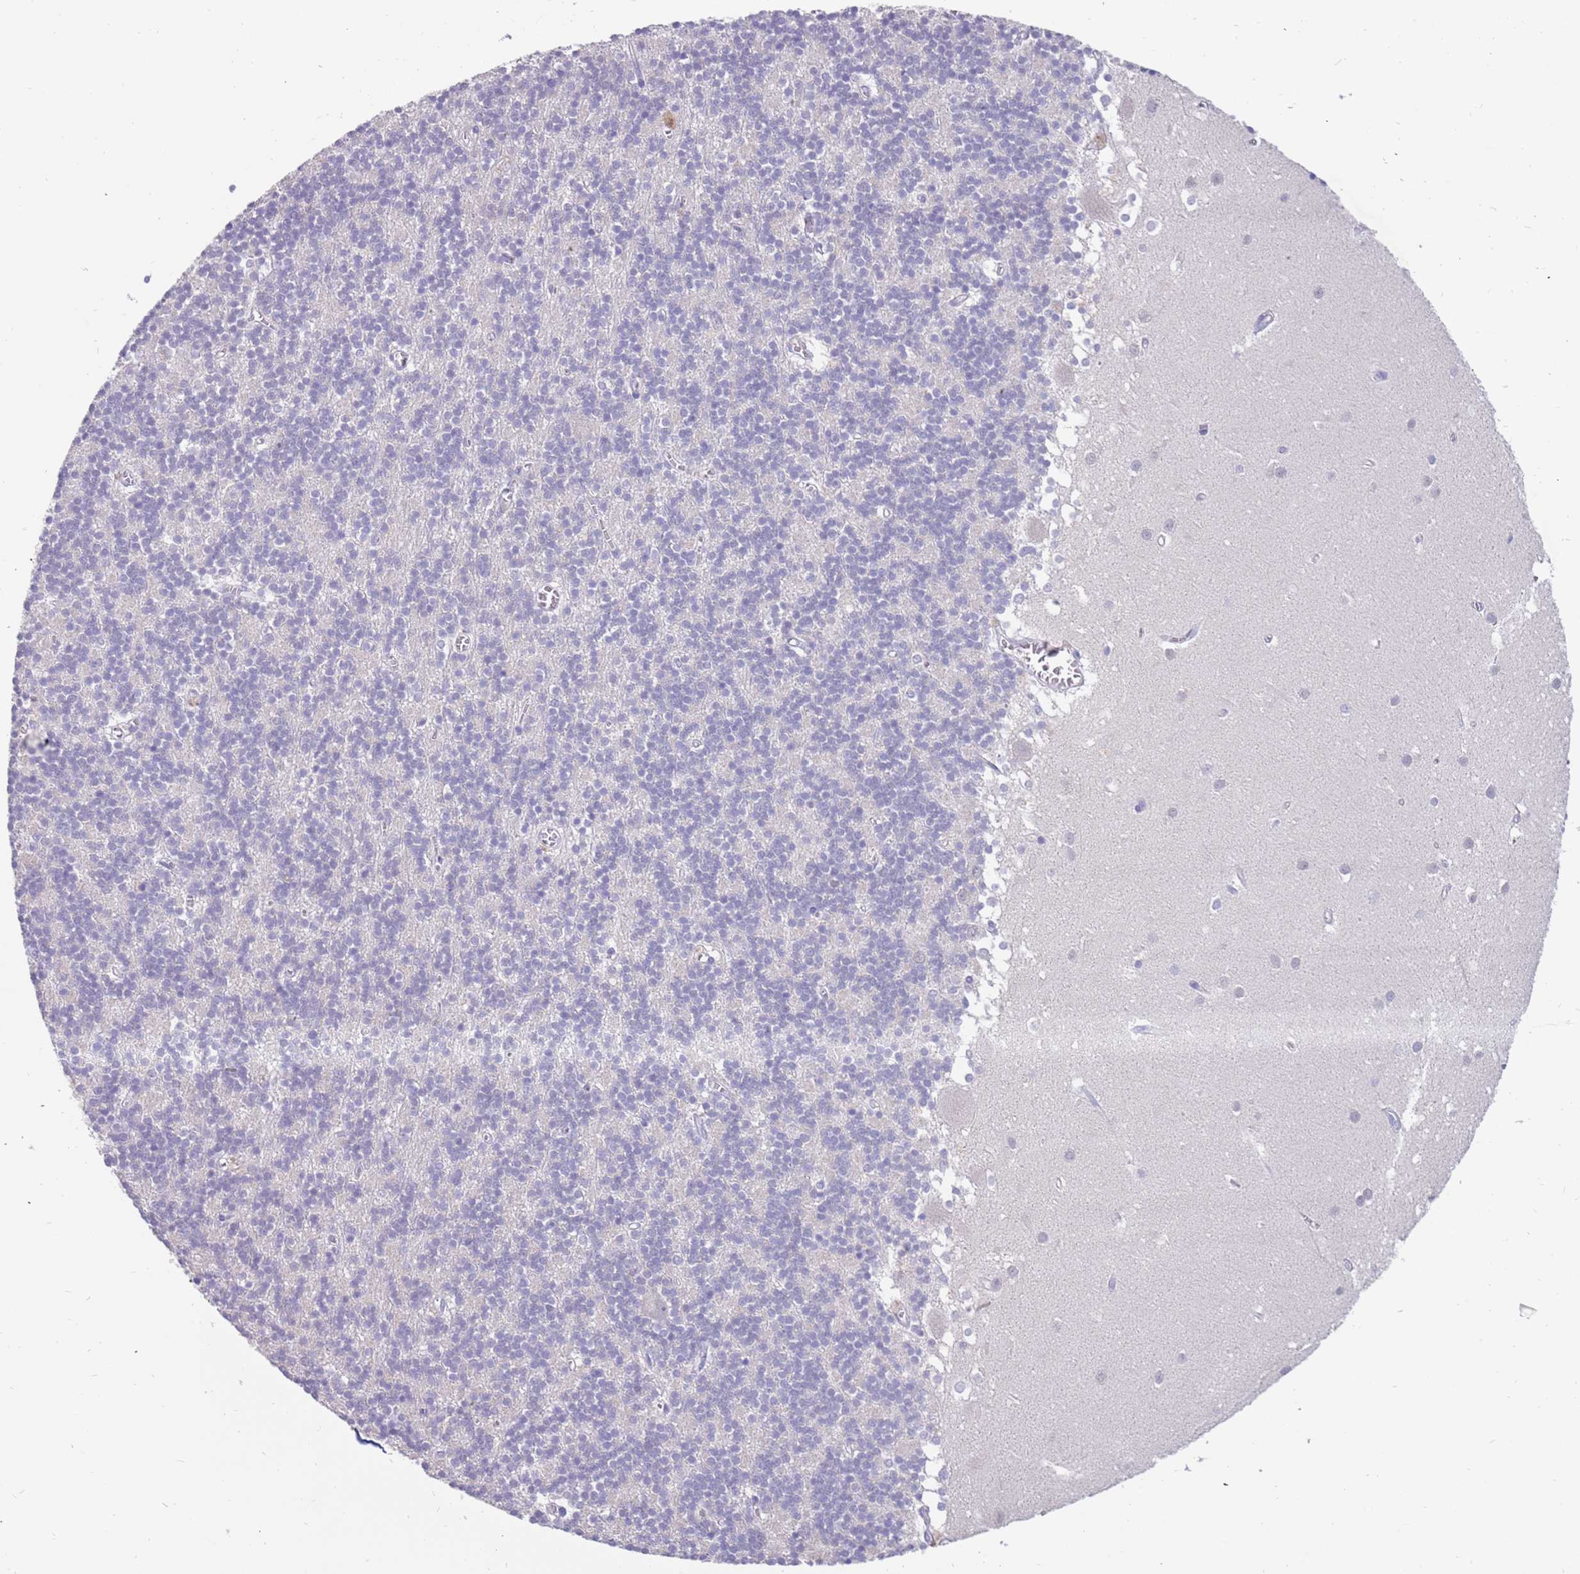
{"staining": {"intensity": "negative", "quantity": "none", "location": "none"}, "tissue": "cerebellum", "cell_type": "Cells in granular layer", "image_type": "normal", "snomed": [{"axis": "morphology", "description": "Normal tissue, NOS"}, {"axis": "topography", "description": "Cerebellum"}], "caption": "Cerebellum stained for a protein using immunohistochemistry (IHC) shows no positivity cells in granular layer.", "gene": "ZNF746", "patient": {"sex": "male", "age": 54}}